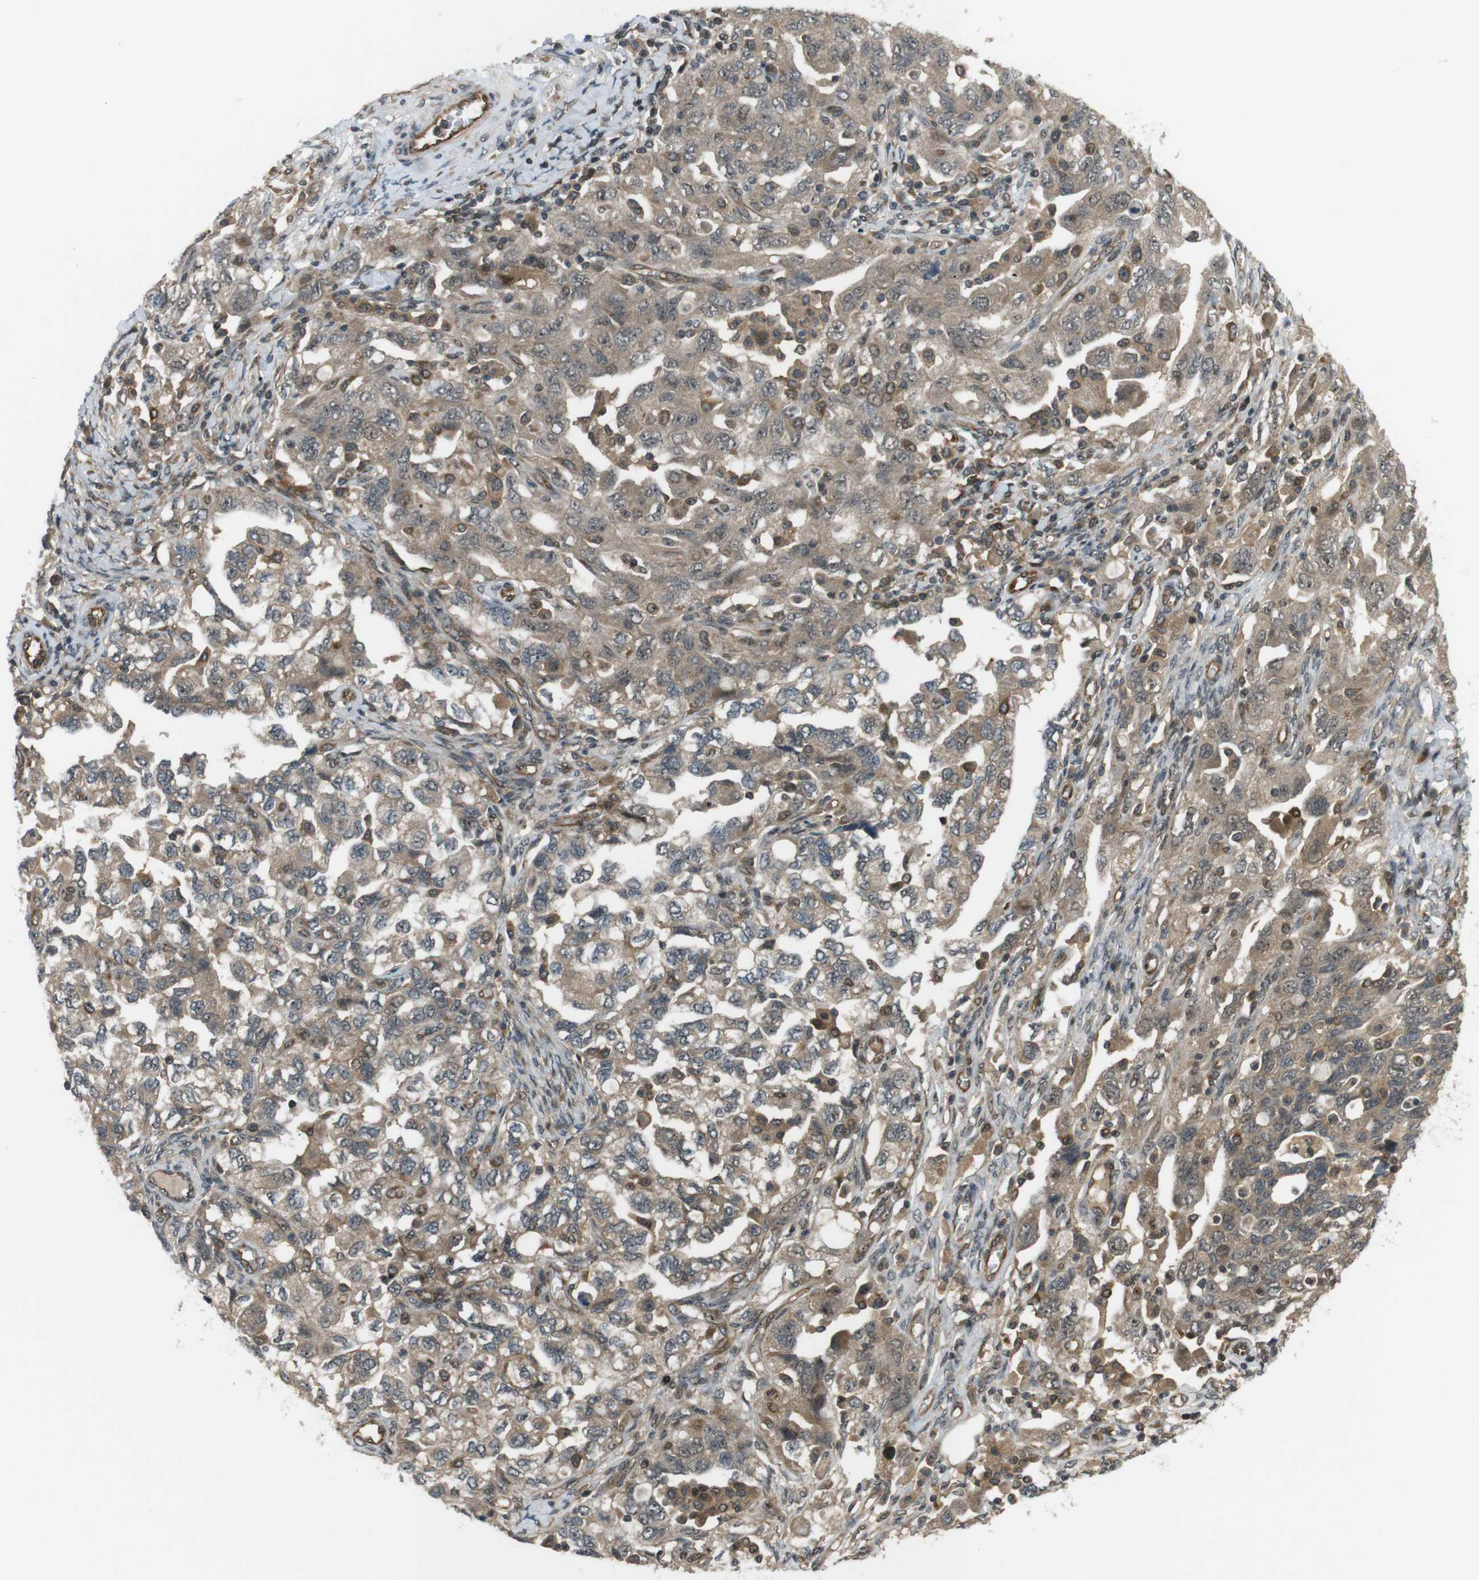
{"staining": {"intensity": "weak", "quantity": ">75%", "location": "cytoplasmic/membranous,nuclear"}, "tissue": "ovarian cancer", "cell_type": "Tumor cells", "image_type": "cancer", "snomed": [{"axis": "morphology", "description": "Carcinoma, NOS"}, {"axis": "morphology", "description": "Cystadenocarcinoma, serous, NOS"}, {"axis": "topography", "description": "Ovary"}], "caption": "Immunohistochemistry (IHC) photomicrograph of ovarian carcinoma stained for a protein (brown), which reveals low levels of weak cytoplasmic/membranous and nuclear expression in about >75% of tumor cells.", "gene": "TIAM2", "patient": {"sex": "female", "age": 69}}